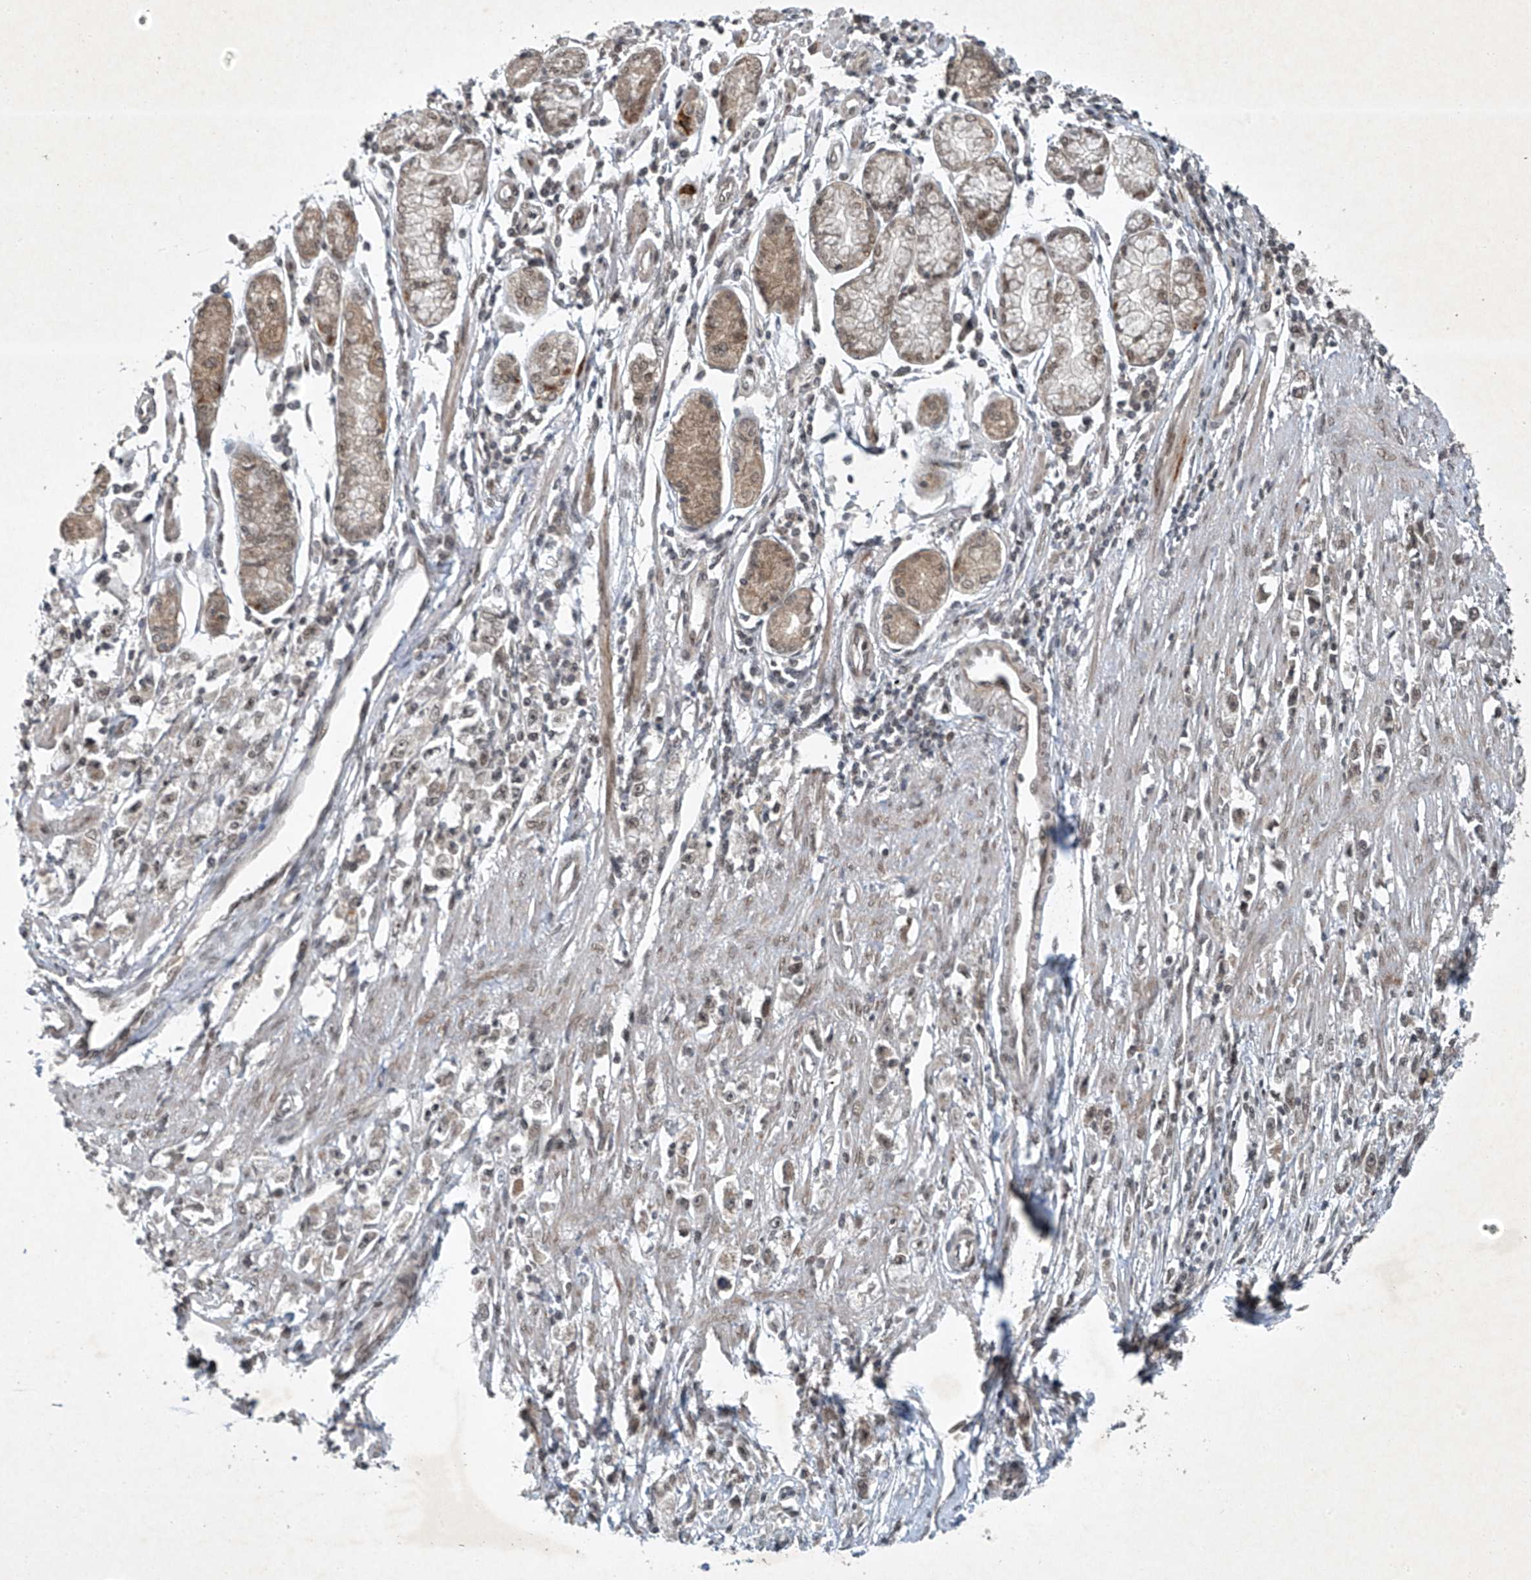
{"staining": {"intensity": "weak", "quantity": "25%-75%", "location": "nuclear"}, "tissue": "stomach cancer", "cell_type": "Tumor cells", "image_type": "cancer", "snomed": [{"axis": "morphology", "description": "Adenocarcinoma, NOS"}, {"axis": "topography", "description": "Stomach"}], "caption": "The image shows staining of stomach cancer, revealing weak nuclear protein expression (brown color) within tumor cells. (IHC, brightfield microscopy, high magnification).", "gene": "TAF8", "patient": {"sex": "female", "age": 59}}